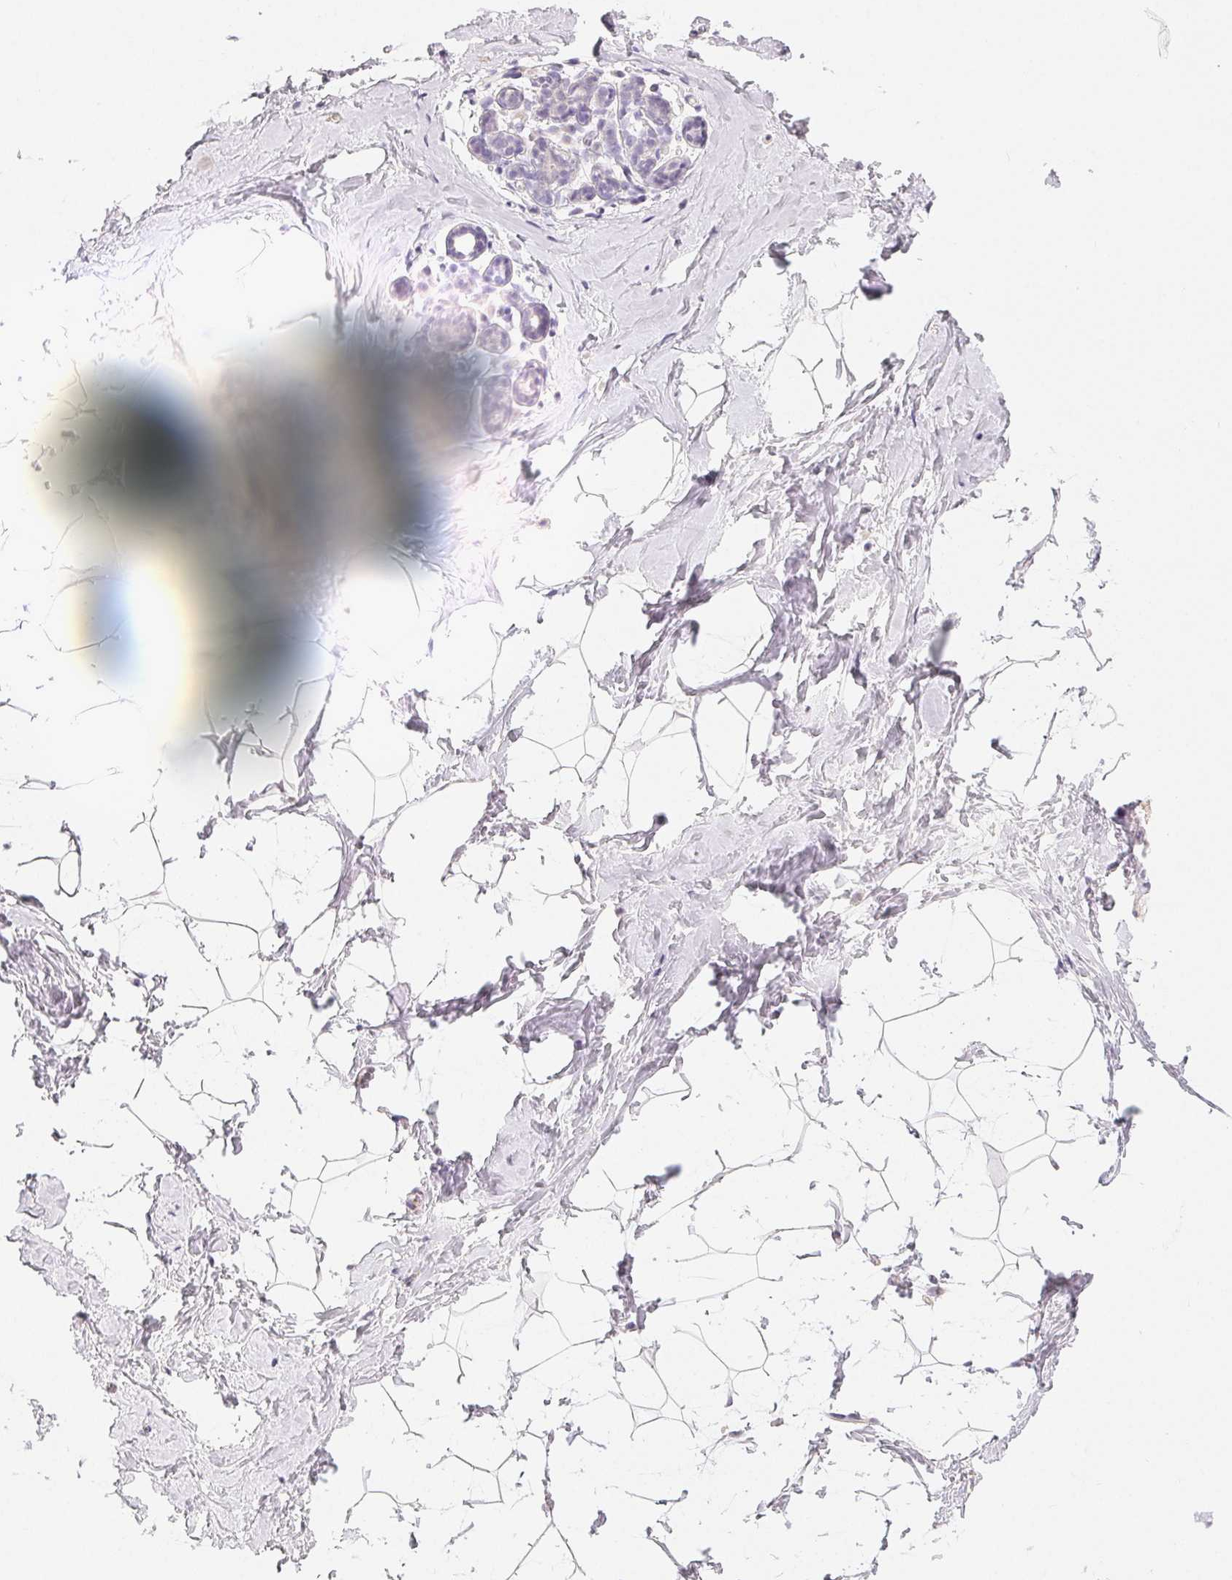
{"staining": {"intensity": "negative", "quantity": "none", "location": "none"}, "tissue": "breast", "cell_type": "Adipocytes", "image_type": "normal", "snomed": [{"axis": "morphology", "description": "Normal tissue, NOS"}, {"axis": "topography", "description": "Breast"}], "caption": "IHC photomicrograph of normal breast stained for a protein (brown), which exhibits no staining in adipocytes. The staining is performed using DAB (3,3'-diaminobenzidine) brown chromogen with nuclei counter-stained in using hematoxylin.", "gene": "MIOX", "patient": {"sex": "female", "age": 32}}